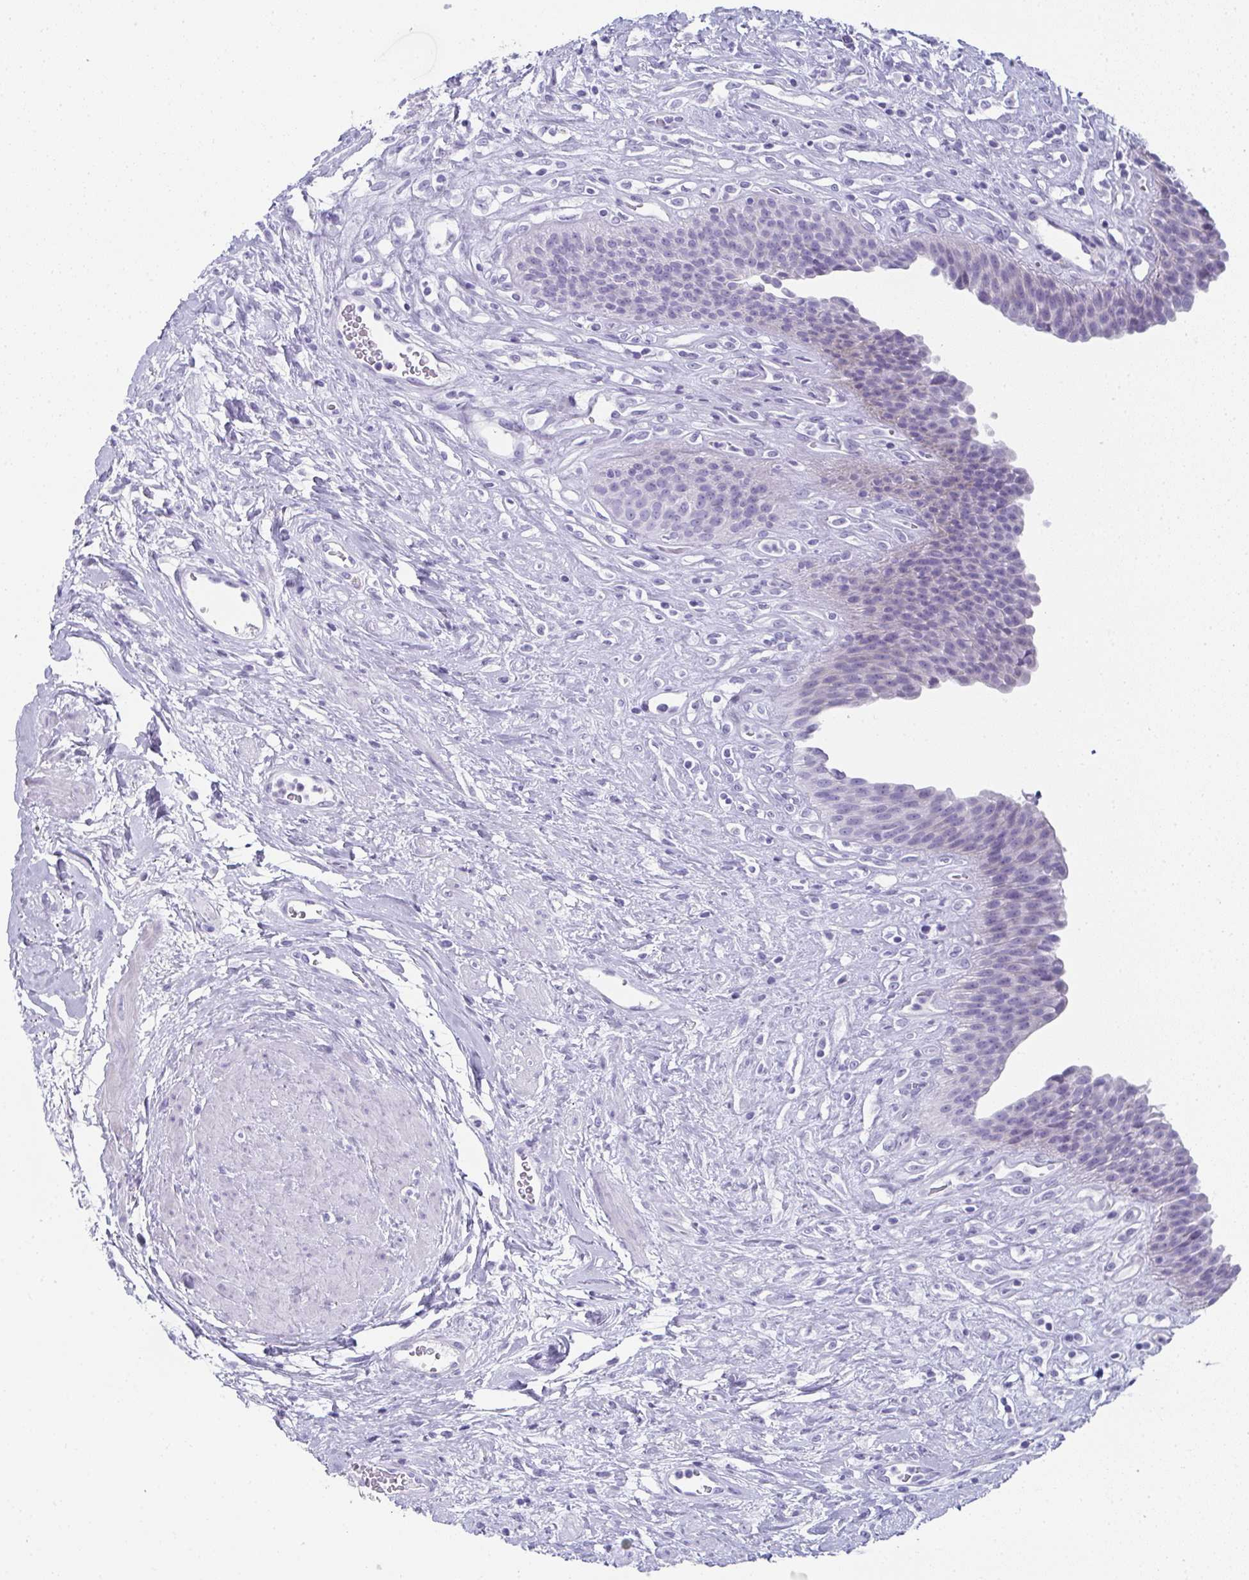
{"staining": {"intensity": "negative", "quantity": "none", "location": "none"}, "tissue": "urinary bladder", "cell_type": "Urothelial cells", "image_type": "normal", "snomed": [{"axis": "morphology", "description": "Normal tissue, NOS"}, {"axis": "topography", "description": "Urinary bladder"}], "caption": "Urinary bladder was stained to show a protein in brown. There is no significant expression in urothelial cells. The staining is performed using DAB (3,3'-diaminobenzidine) brown chromogen with nuclei counter-stained in using hematoxylin.", "gene": "SYCP1", "patient": {"sex": "female", "age": 56}}